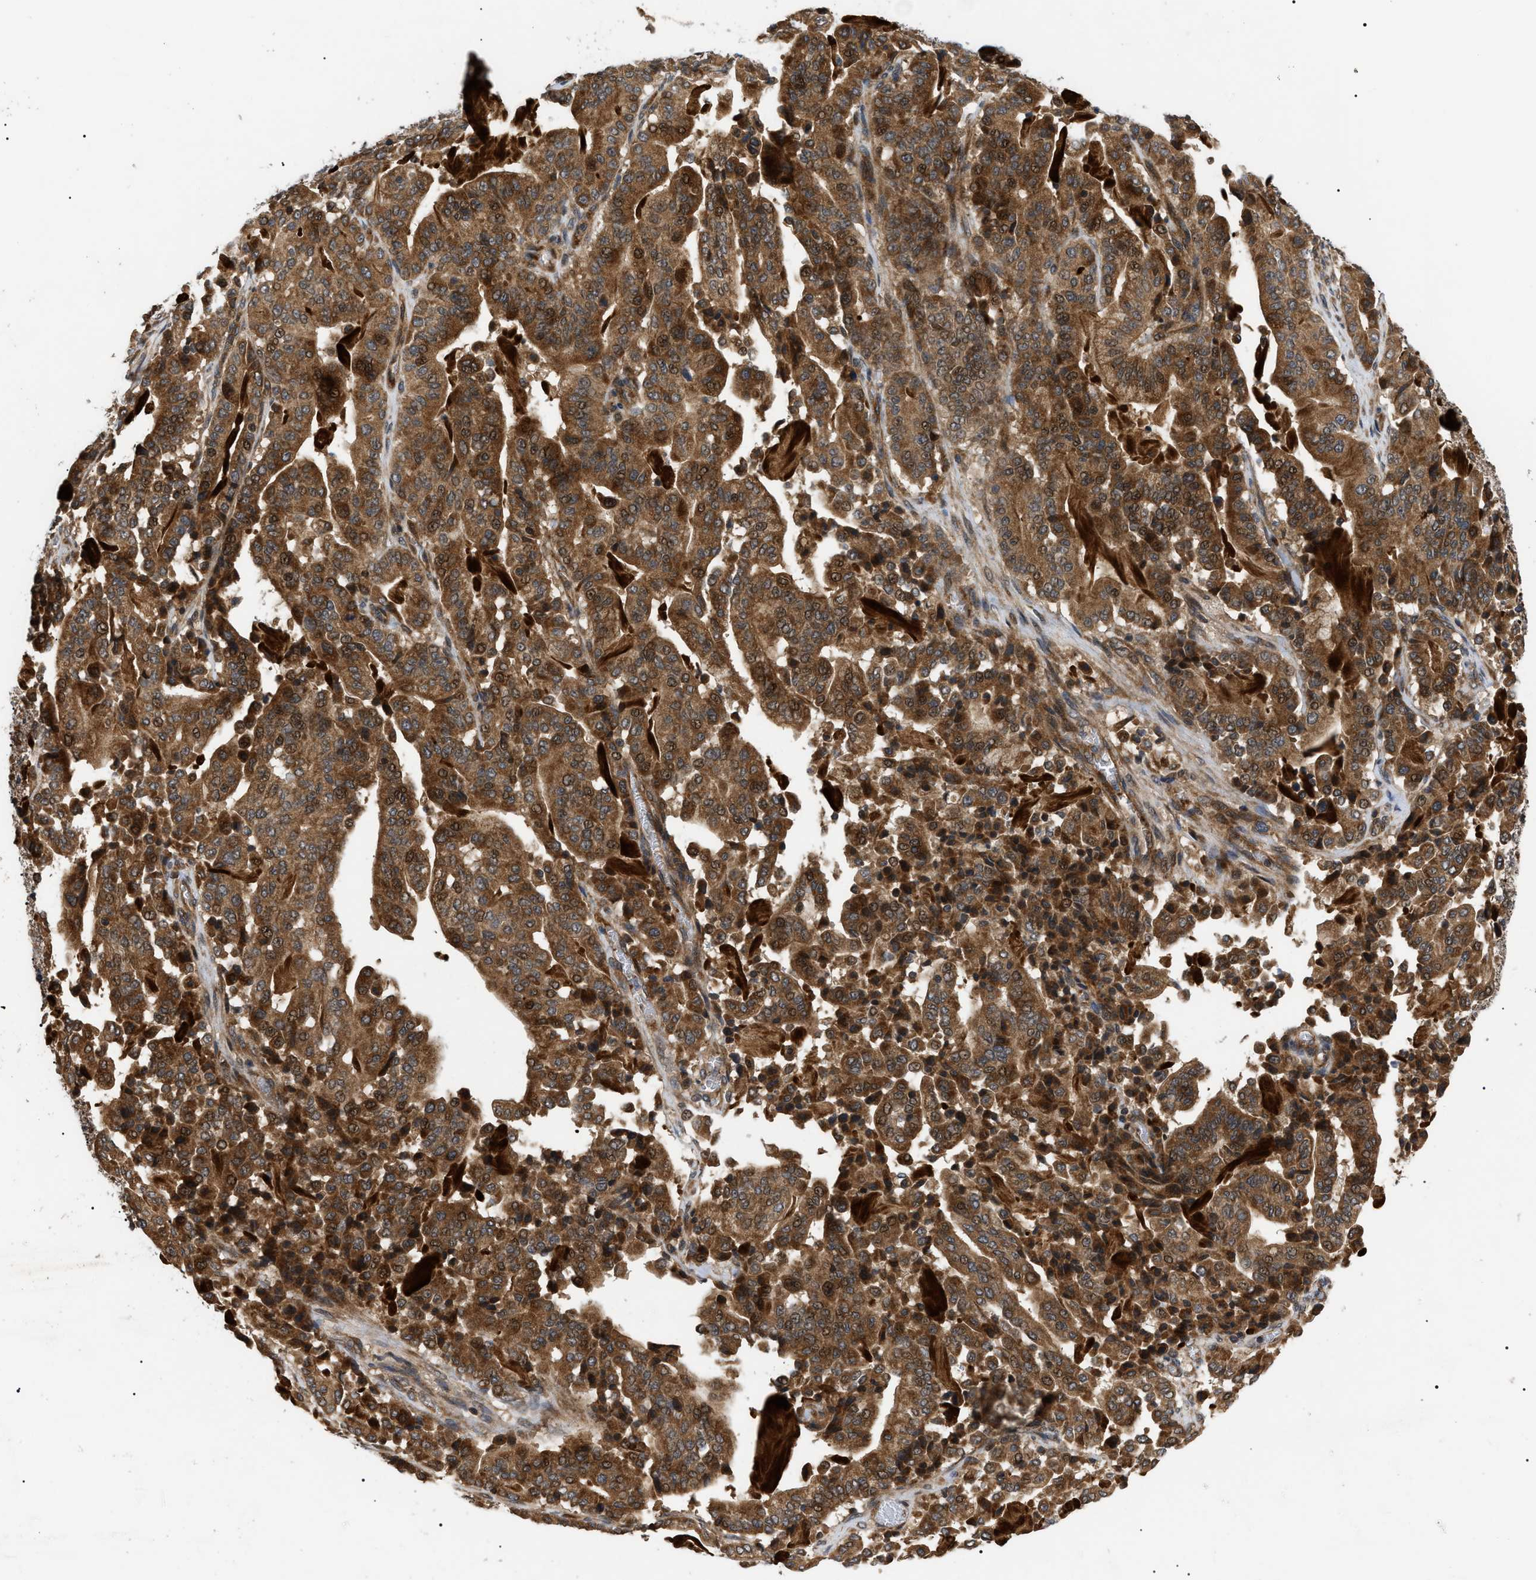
{"staining": {"intensity": "moderate", "quantity": ">75%", "location": "cytoplasmic/membranous,nuclear"}, "tissue": "pancreatic cancer", "cell_type": "Tumor cells", "image_type": "cancer", "snomed": [{"axis": "morphology", "description": "Adenocarcinoma, NOS"}, {"axis": "topography", "description": "Pancreas"}], "caption": "Immunohistochemical staining of human pancreatic adenocarcinoma exhibits medium levels of moderate cytoplasmic/membranous and nuclear staining in about >75% of tumor cells.", "gene": "ASTL", "patient": {"sex": "male", "age": 63}}